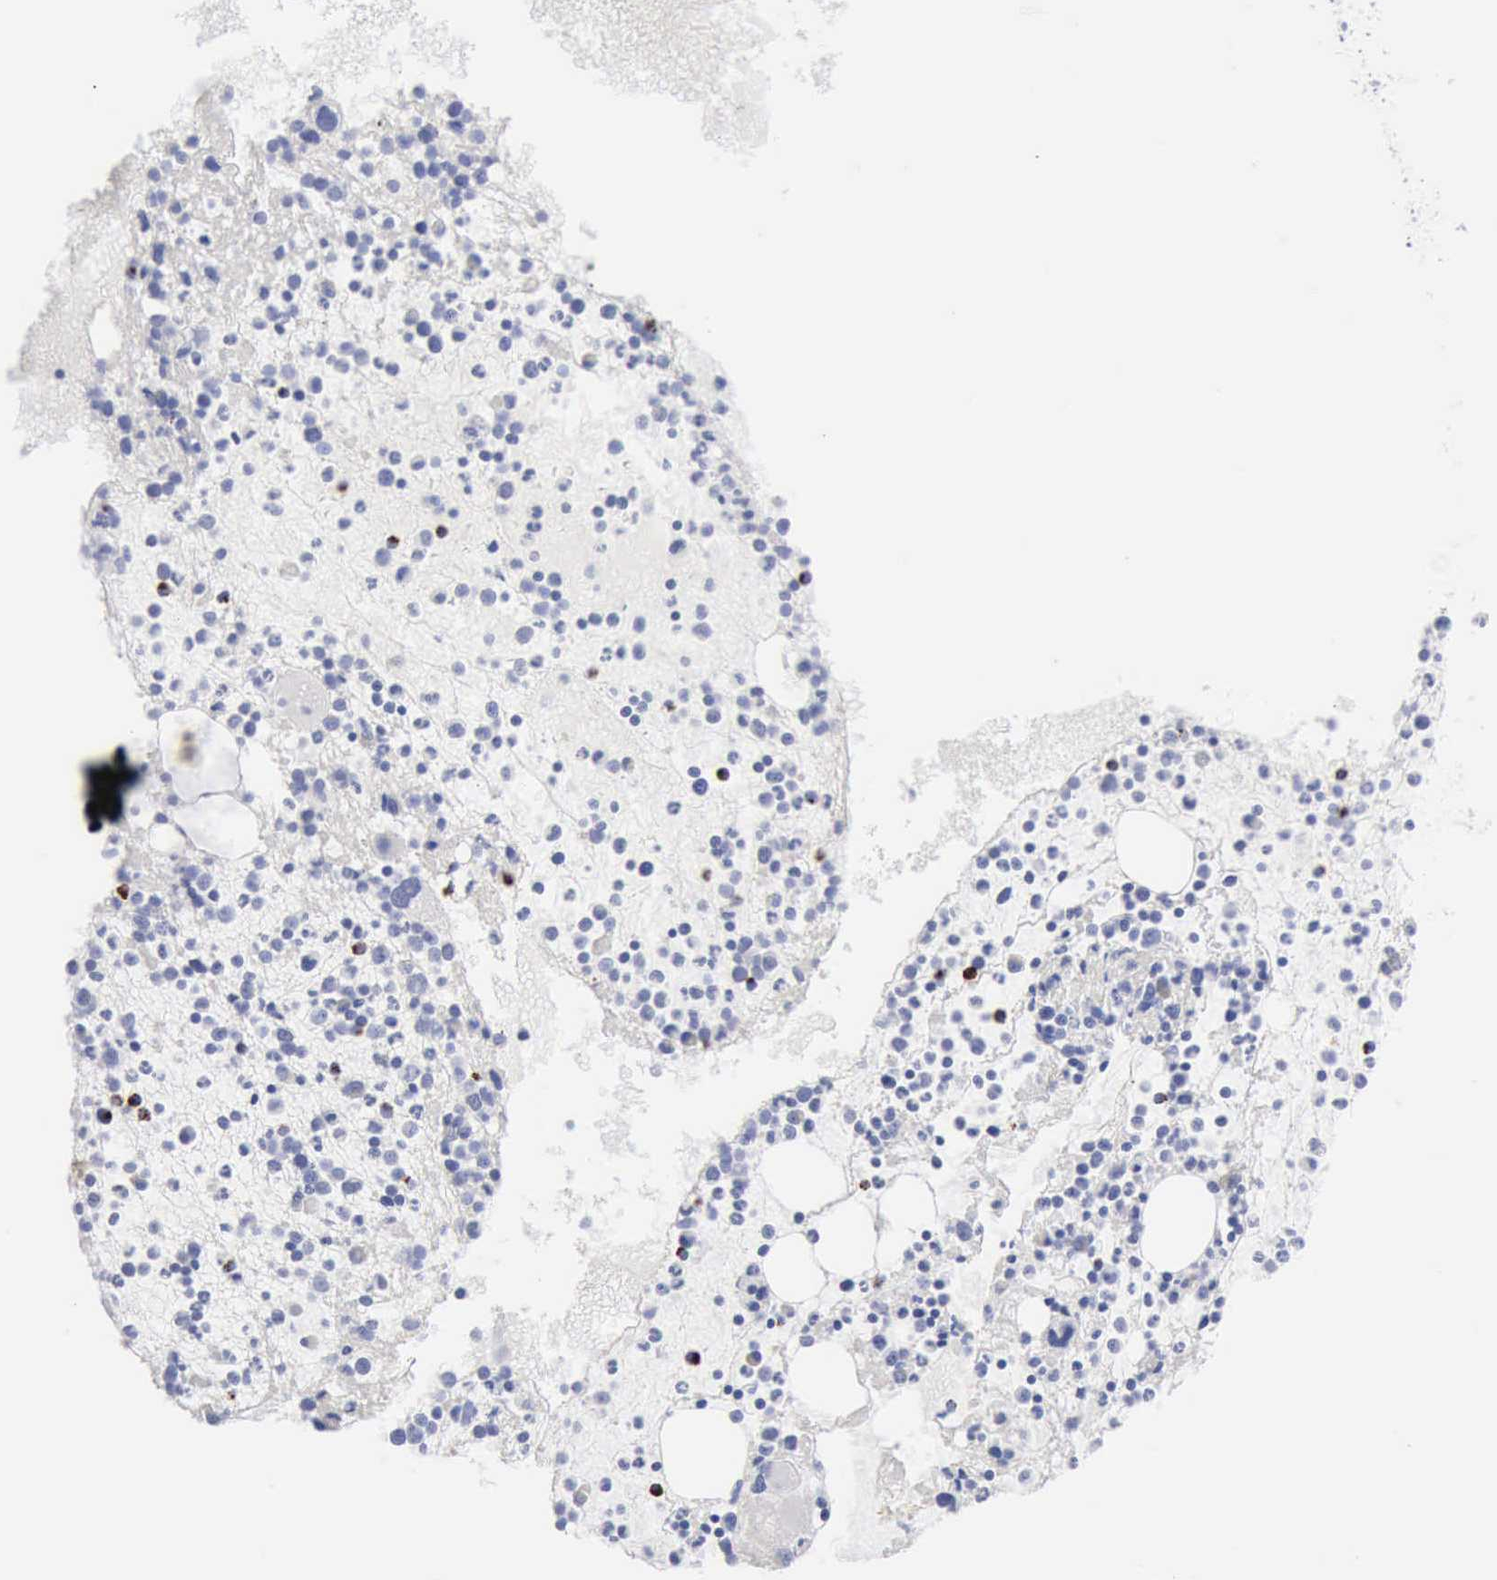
{"staining": {"intensity": "moderate", "quantity": "<25%", "location": "cytoplasmic/membranous,nuclear"}, "tissue": "bone marrow", "cell_type": "Hematopoietic cells", "image_type": "normal", "snomed": [{"axis": "morphology", "description": "Normal tissue, NOS"}, {"axis": "topography", "description": "Bone marrow"}], "caption": "Protein analysis of benign bone marrow demonstrates moderate cytoplasmic/membranous,nuclear expression in about <25% of hematopoietic cells.", "gene": "GZMB", "patient": {"sex": "male", "age": 15}}